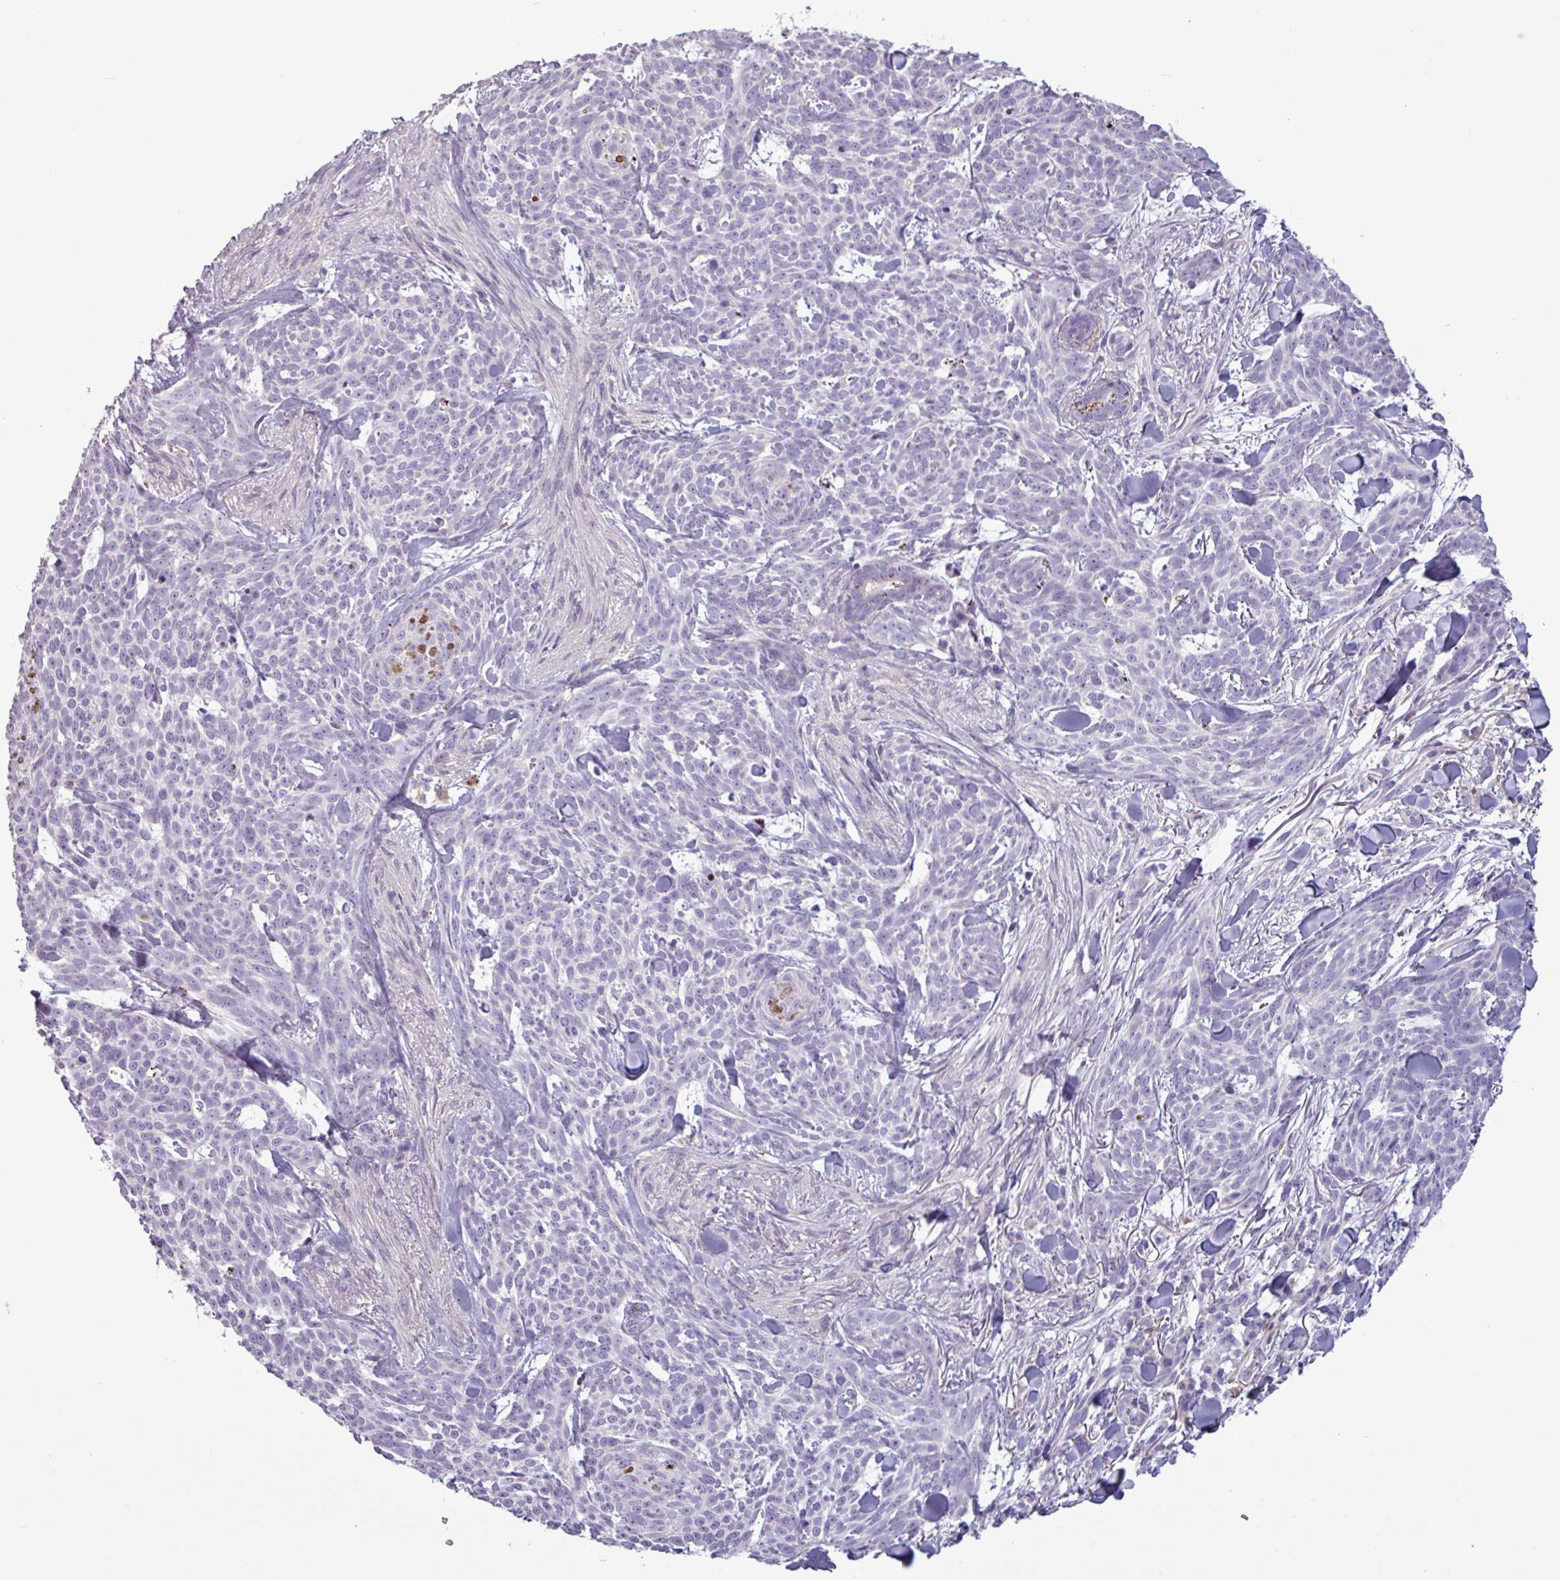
{"staining": {"intensity": "negative", "quantity": "none", "location": "none"}, "tissue": "skin cancer", "cell_type": "Tumor cells", "image_type": "cancer", "snomed": [{"axis": "morphology", "description": "Basal cell carcinoma"}, {"axis": "topography", "description": "Skin"}], "caption": "Skin cancer stained for a protein using immunohistochemistry demonstrates no positivity tumor cells.", "gene": "C4B", "patient": {"sex": "female", "age": 93}}